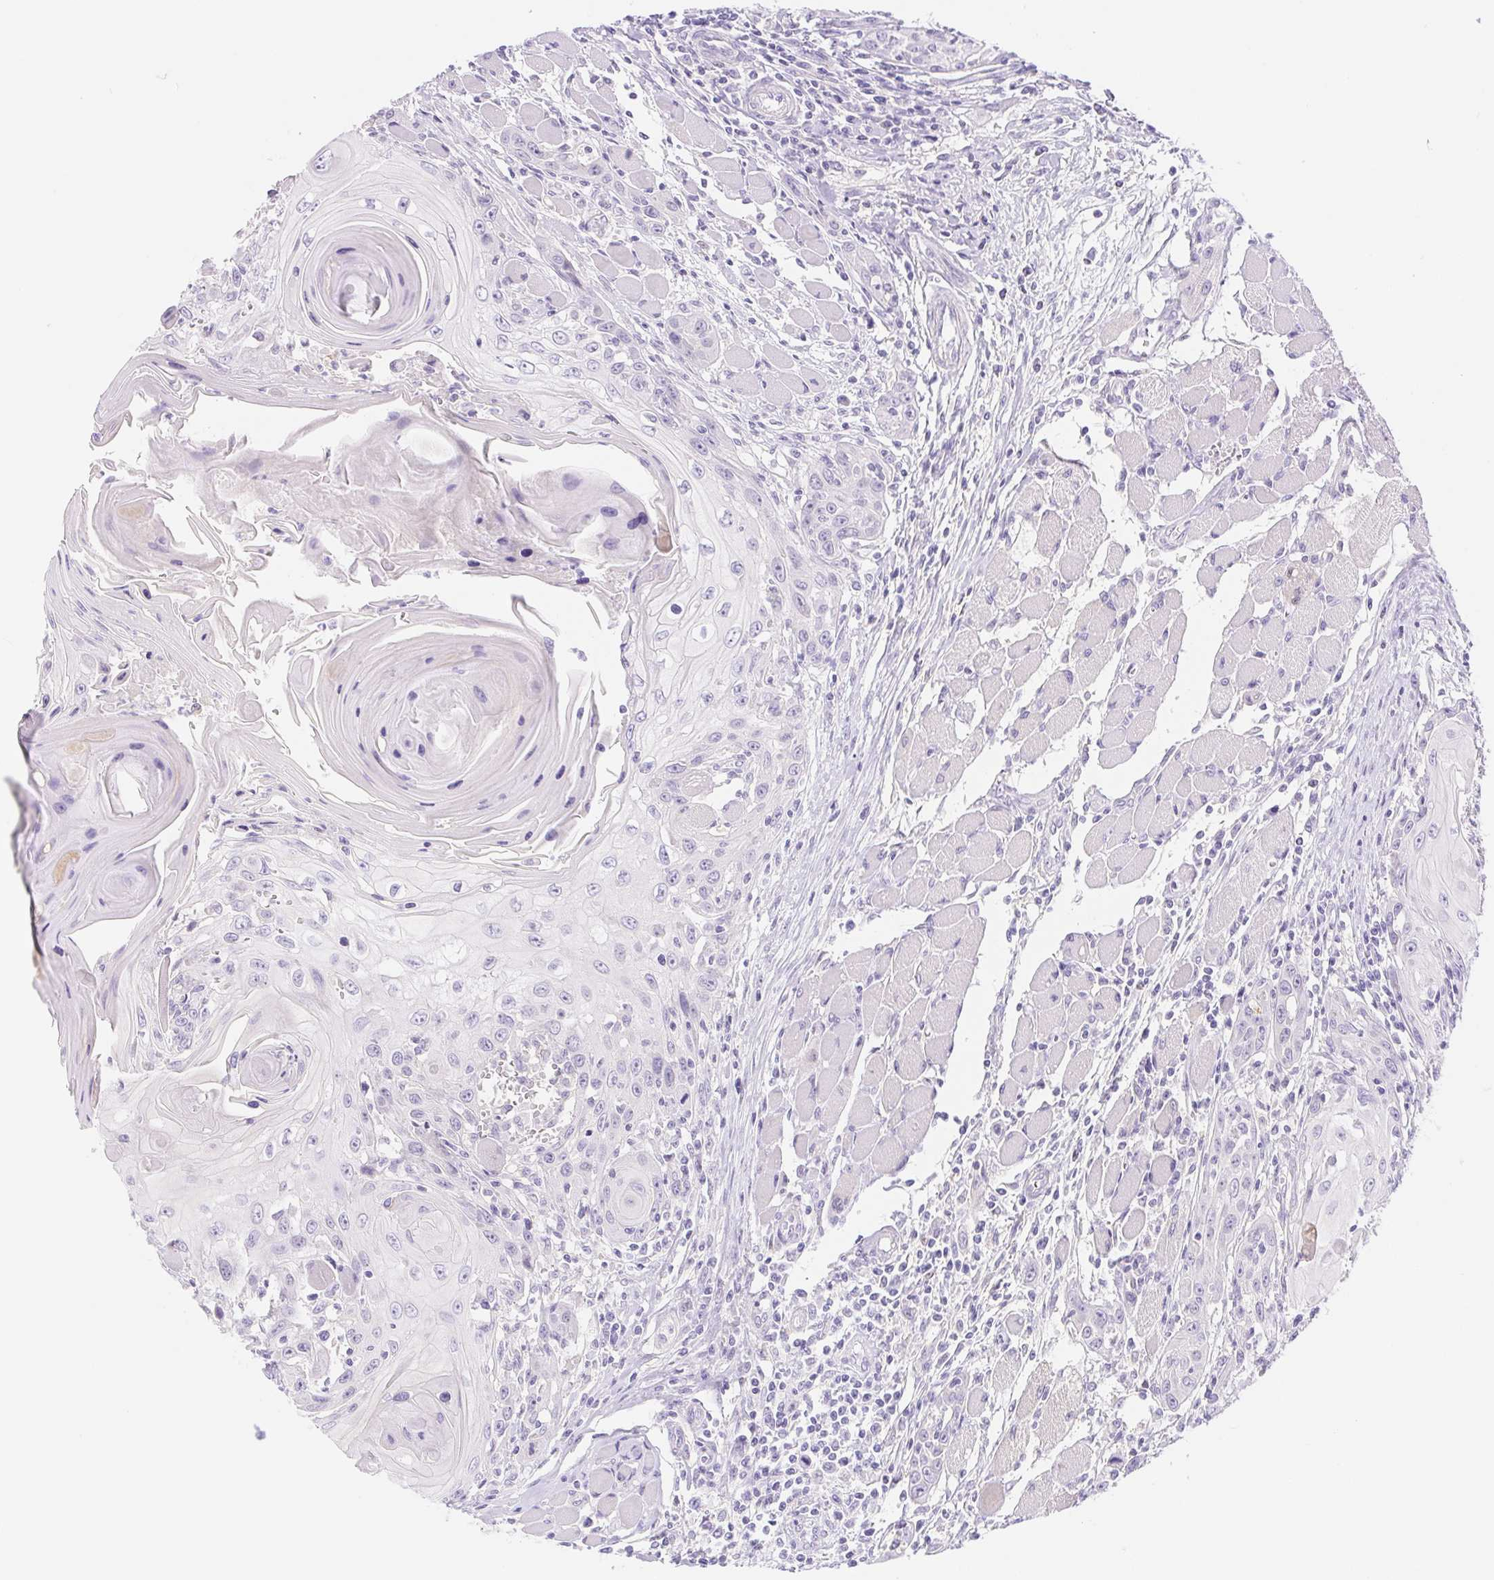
{"staining": {"intensity": "negative", "quantity": "none", "location": "none"}, "tissue": "head and neck cancer", "cell_type": "Tumor cells", "image_type": "cancer", "snomed": [{"axis": "morphology", "description": "Squamous cell carcinoma, NOS"}, {"axis": "topography", "description": "Head-Neck"}], "caption": "Image shows no protein staining in tumor cells of squamous cell carcinoma (head and neck) tissue.", "gene": "DYNC2LI1", "patient": {"sex": "female", "age": 80}}